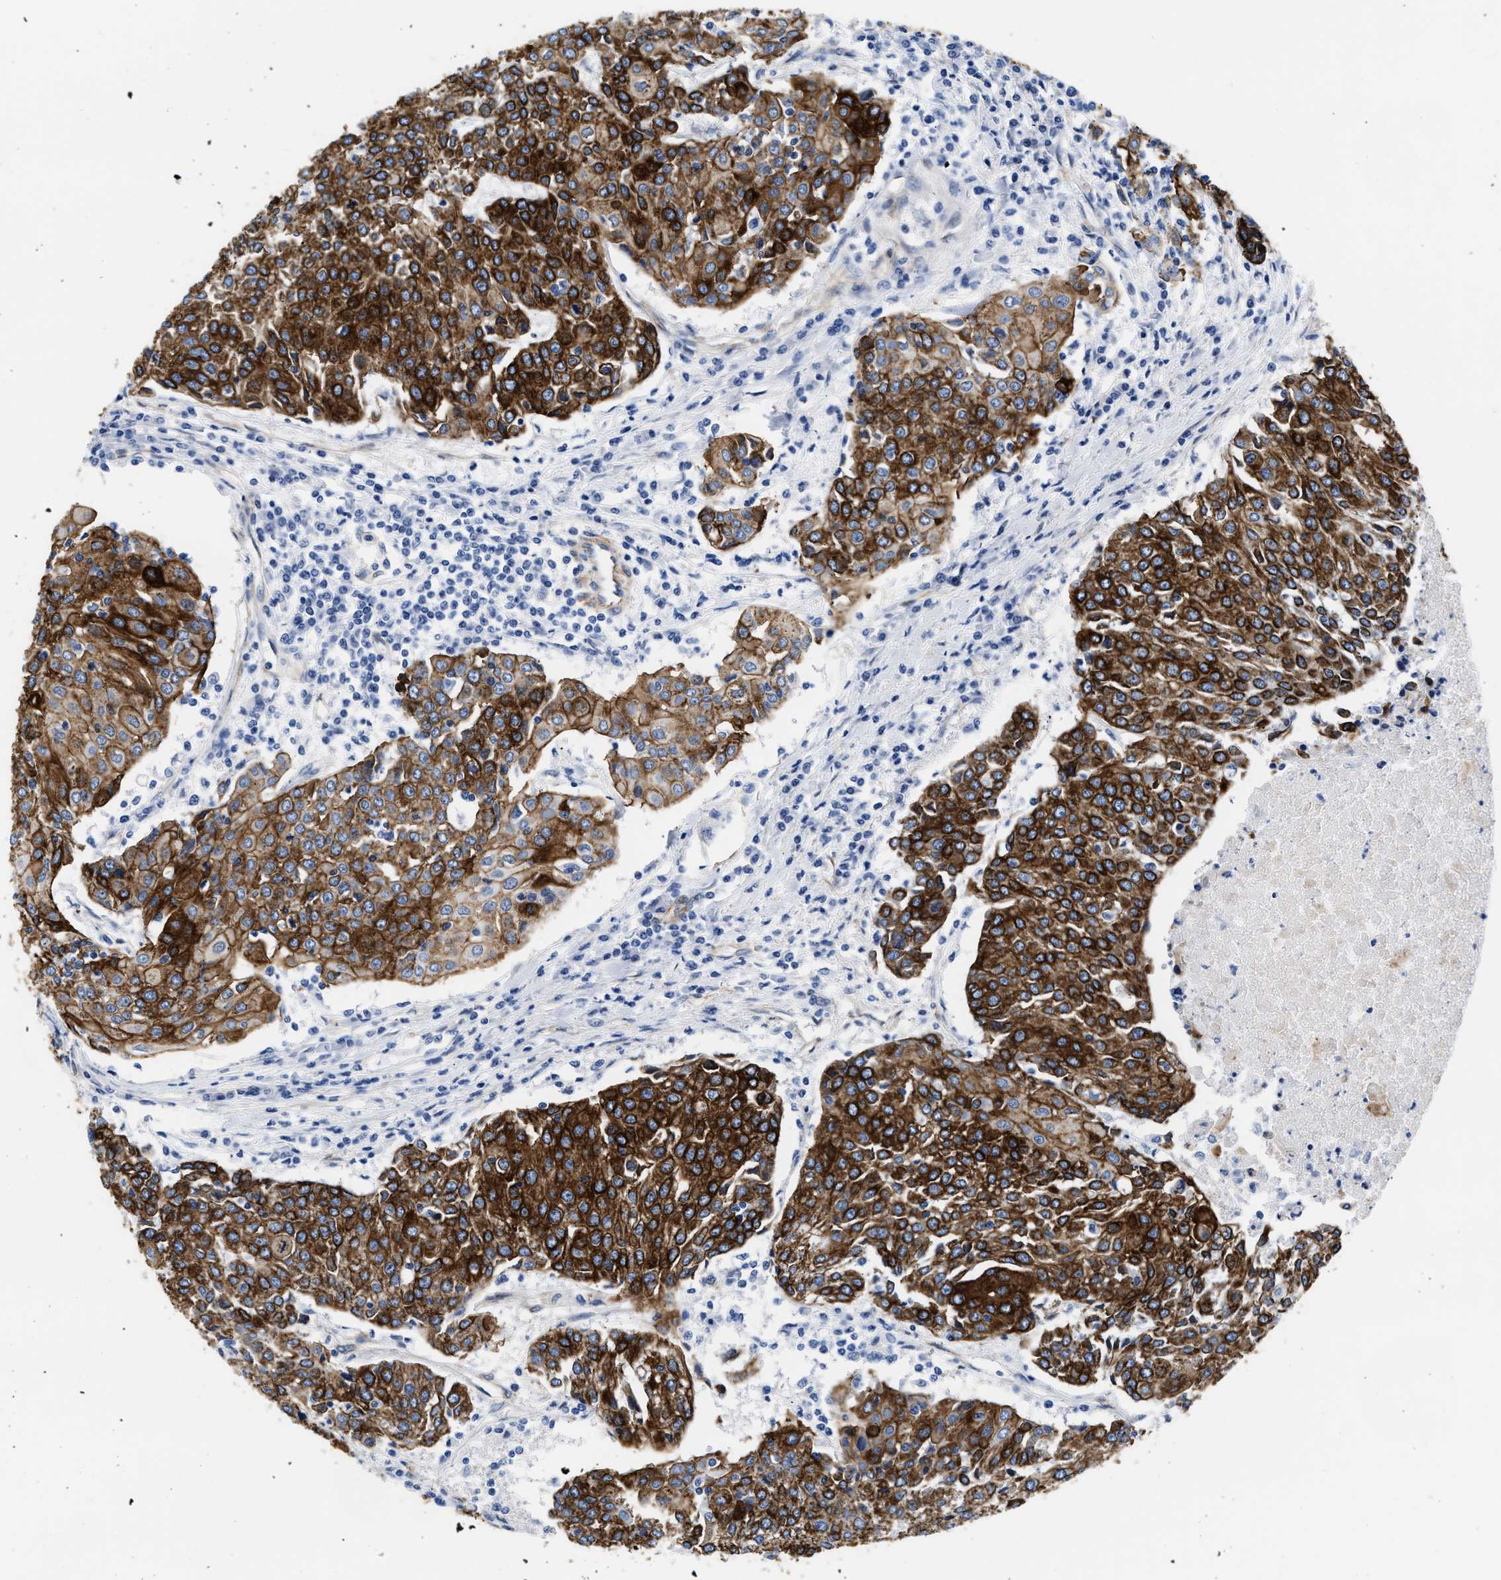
{"staining": {"intensity": "strong", "quantity": ">75%", "location": "cytoplasmic/membranous"}, "tissue": "urothelial cancer", "cell_type": "Tumor cells", "image_type": "cancer", "snomed": [{"axis": "morphology", "description": "Urothelial carcinoma, High grade"}, {"axis": "topography", "description": "Urinary bladder"}], "caption": "High-magnification brightfield microscopy of urothelial cancer stained with DAB (3,3'-diaminobenzidine) (brown) and counterstained with hematoxylin (blue). tumor cells exhibit strong cytoplasmic/membranous expression is seen in approximately>75% of cells.", "gene": "TRIM29", "patient": {"sex": "female", "age": 85}}